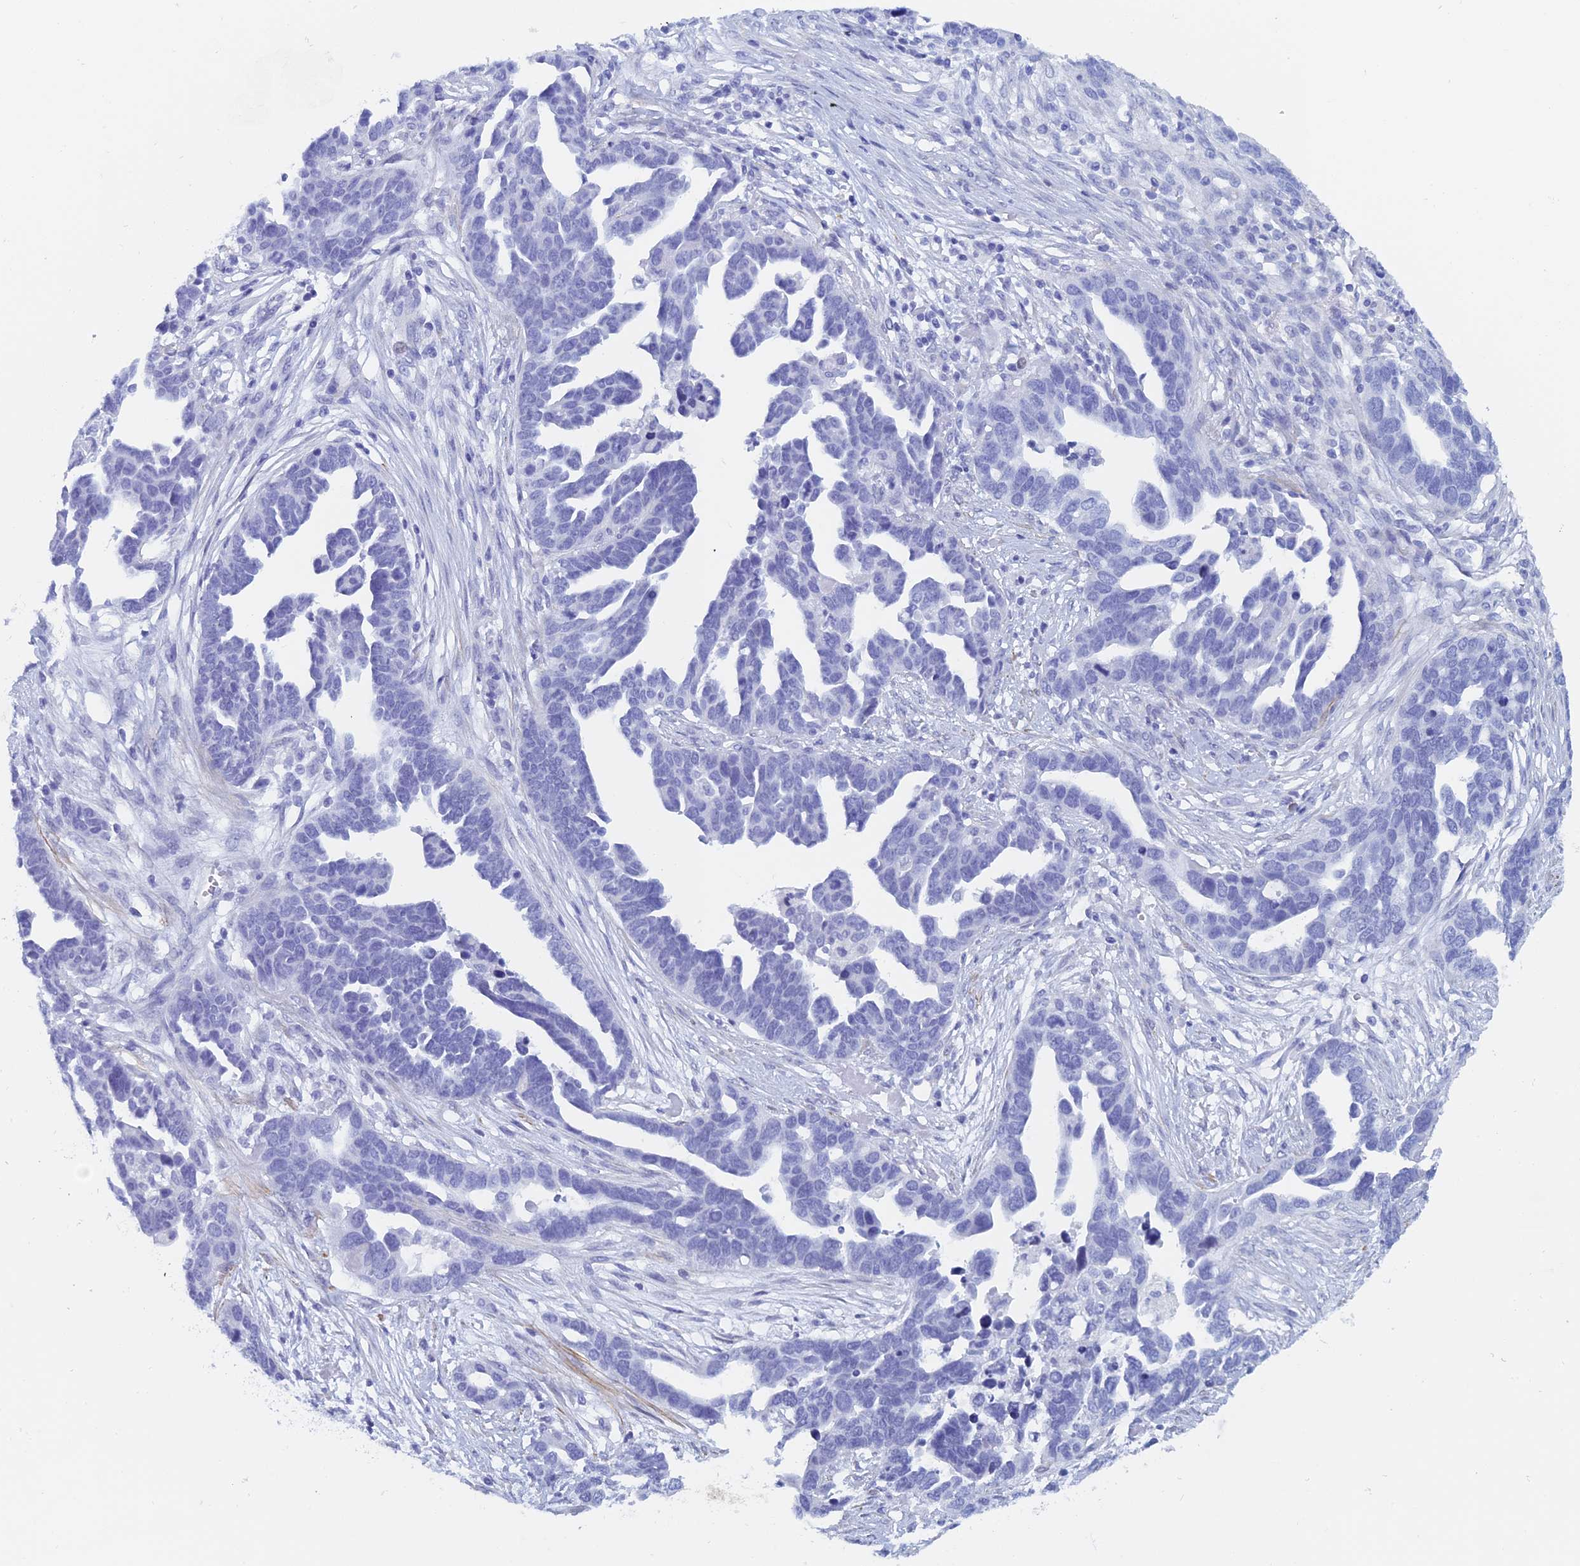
{"staining": {"intensity": "negative", "quantity": "none", "location": "none"}, "tissue": "ovarian cancer", "cell_type": "Tumor cells", "image_type": "cancer", "snomed": [{"axis": "morphology", "description": "Cystadenocarcinoma, serous, NOS"}, {"axis": "topography", "description": "Ovary"}], "caption": "Tumor cells are negative for protein expression in human ovarian cancer. The staining is performed using DAB brown chromogen with nuclei counter-stained in using hematoxylin.", "gene": "KCNK18", "patient": {"sex": "female", "age": 54}}